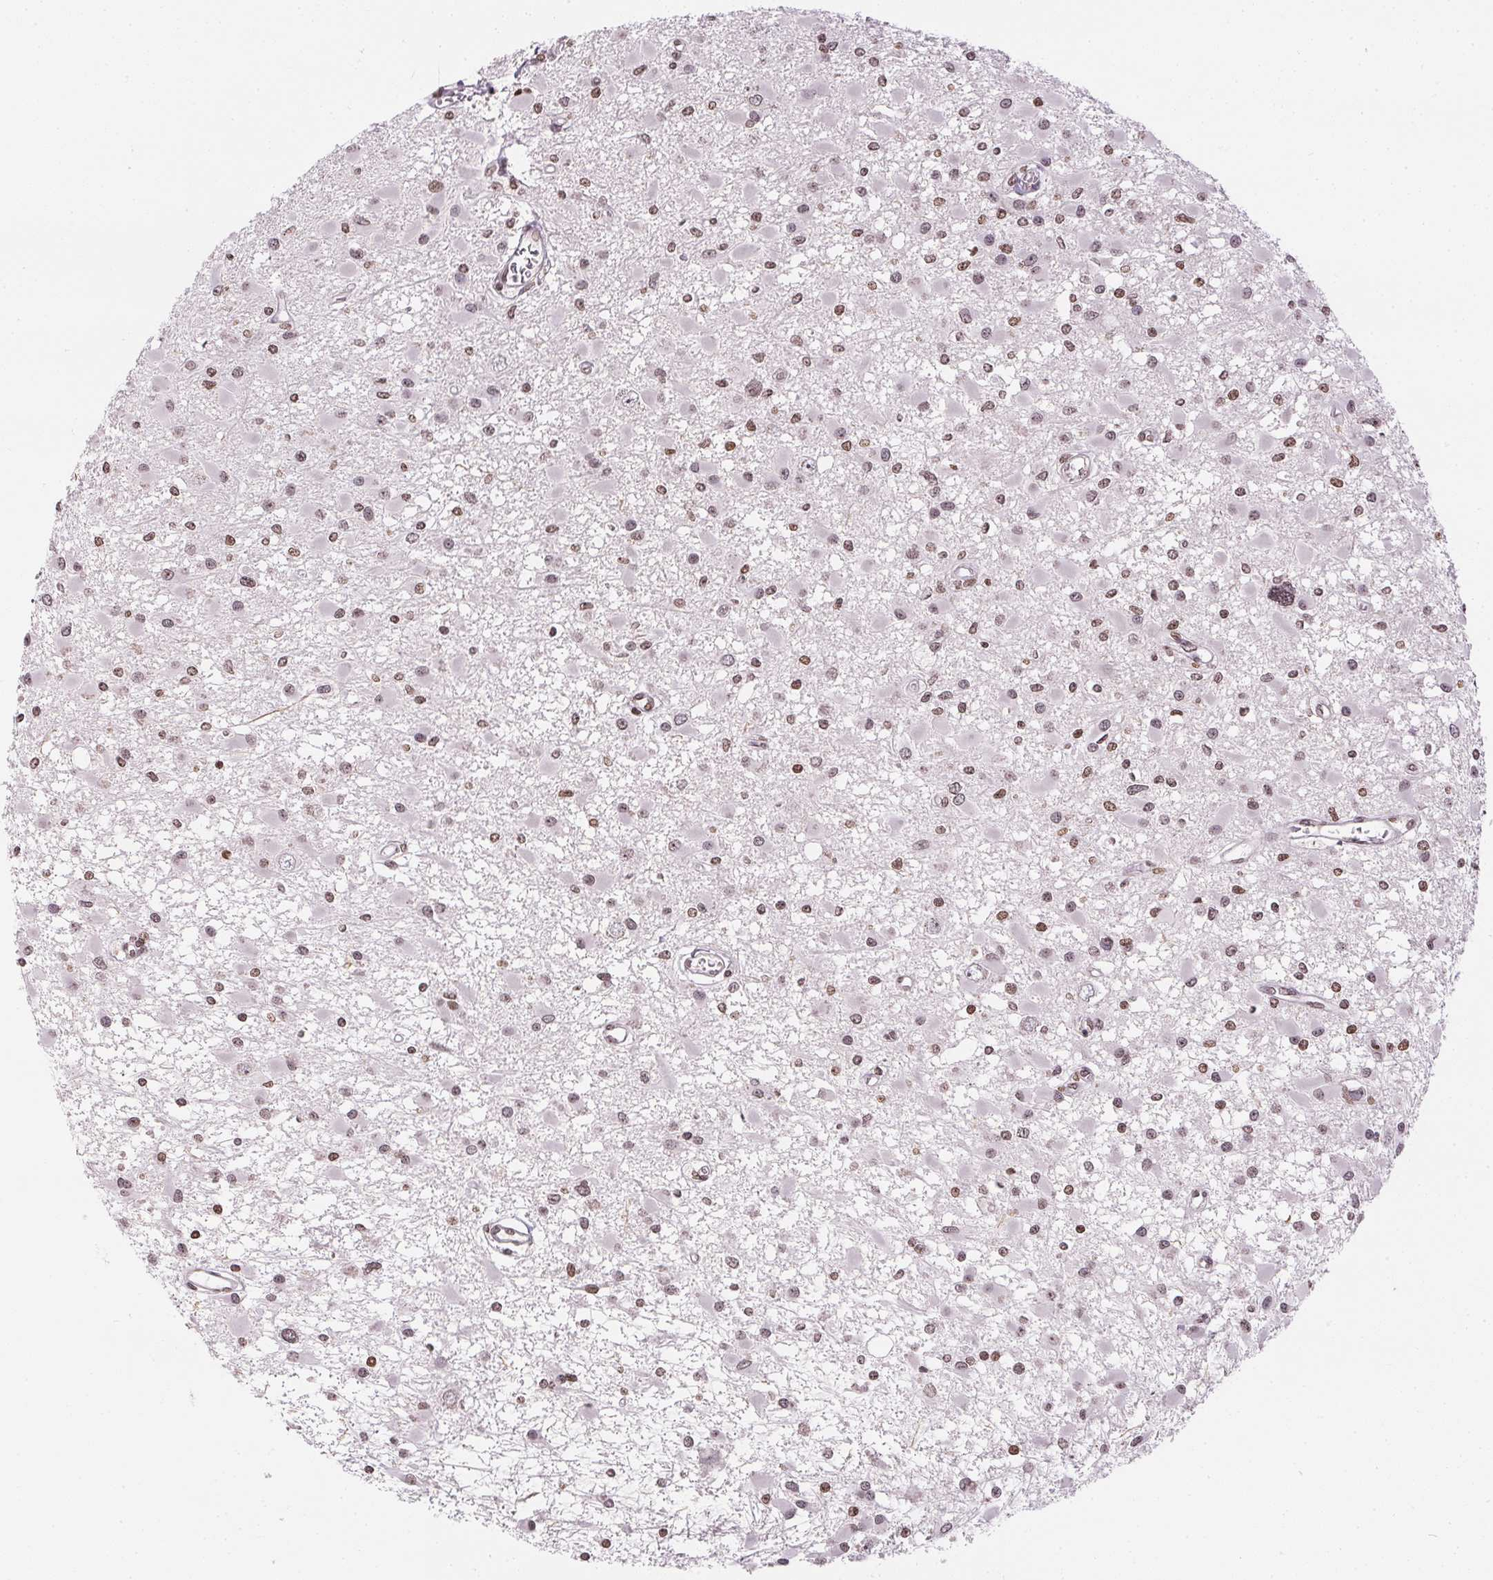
{"staining": {"intensity": "moderate", "quantity": ">75%", "location": "nuclear"}, "tissue": "glioma", "cell_type": "Tumor cells", "image_type": "cancer", "snomed": [{"axis": "morphology", "description": "Glioma, malignant, High grade"}, {"axis": "topography", "description": "Brain"}], "caption": "Moderate nuclear protein expression is identified in approximately >75% of tumor cells in glioma.", "gene": "RNF181", "patient": {"sex": "male", "age": 54}}